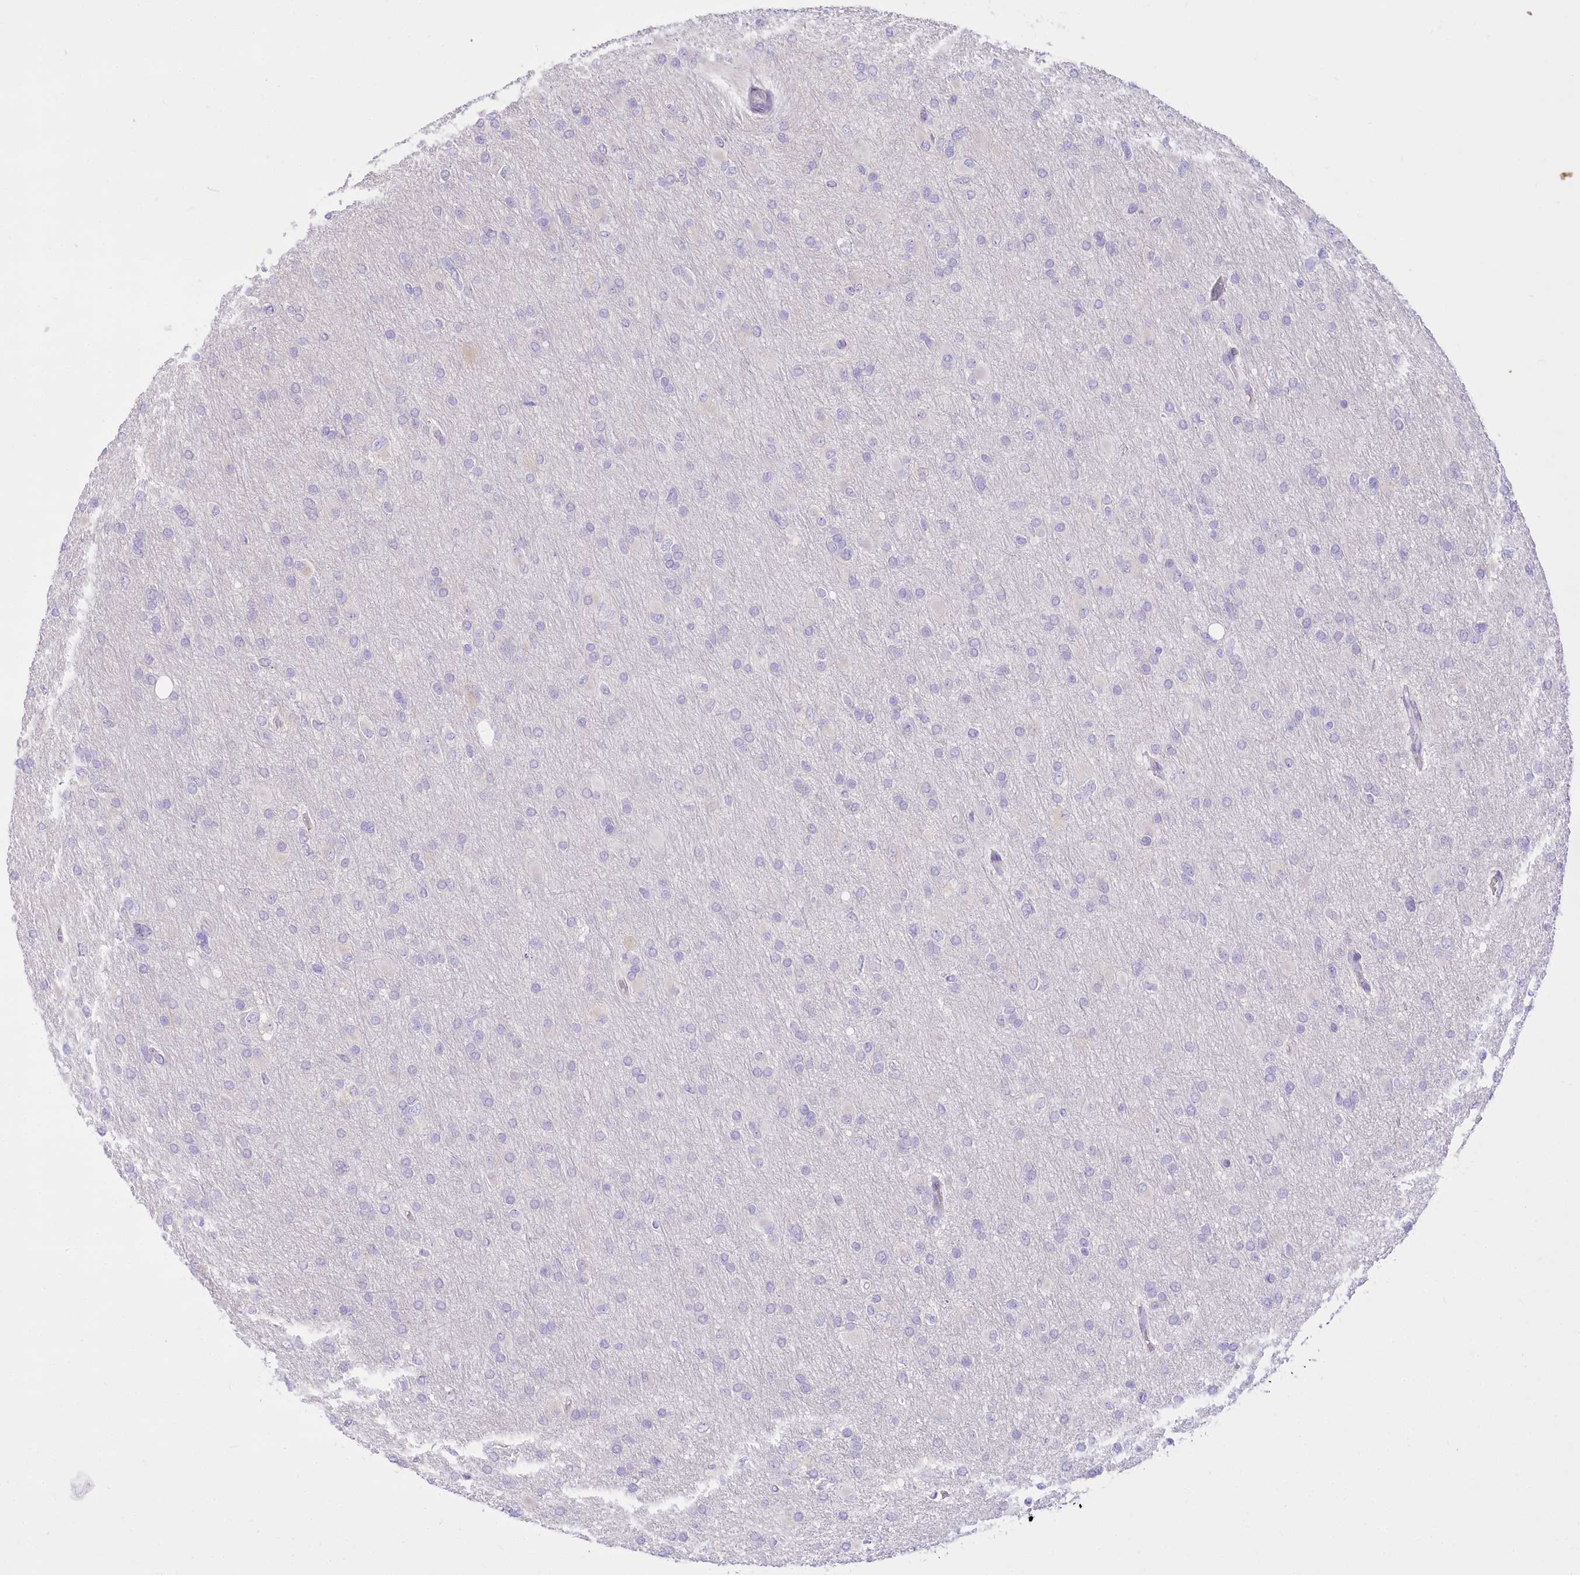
{"staining": {"intensity": "negative", "quantity": "none", "location": "none"}, "tissue": "glioma", "cell_type": "Tumor cells", "image_type": "cancer", "snomed": [{"axis": "morphology", "description": "Glioma, malignant, High grade"}, {"axis": "topography", "description": "Cerebral cortex"}], "caption": "IHC photomicrograph of malignant high-grade glioma stained for a protein (brown), which shows no expression in tumor cells. (IHC, brightfield microscopy, high magnification).", "gene": "STT3B", "patient": {"sex": "female", "age": 36}}